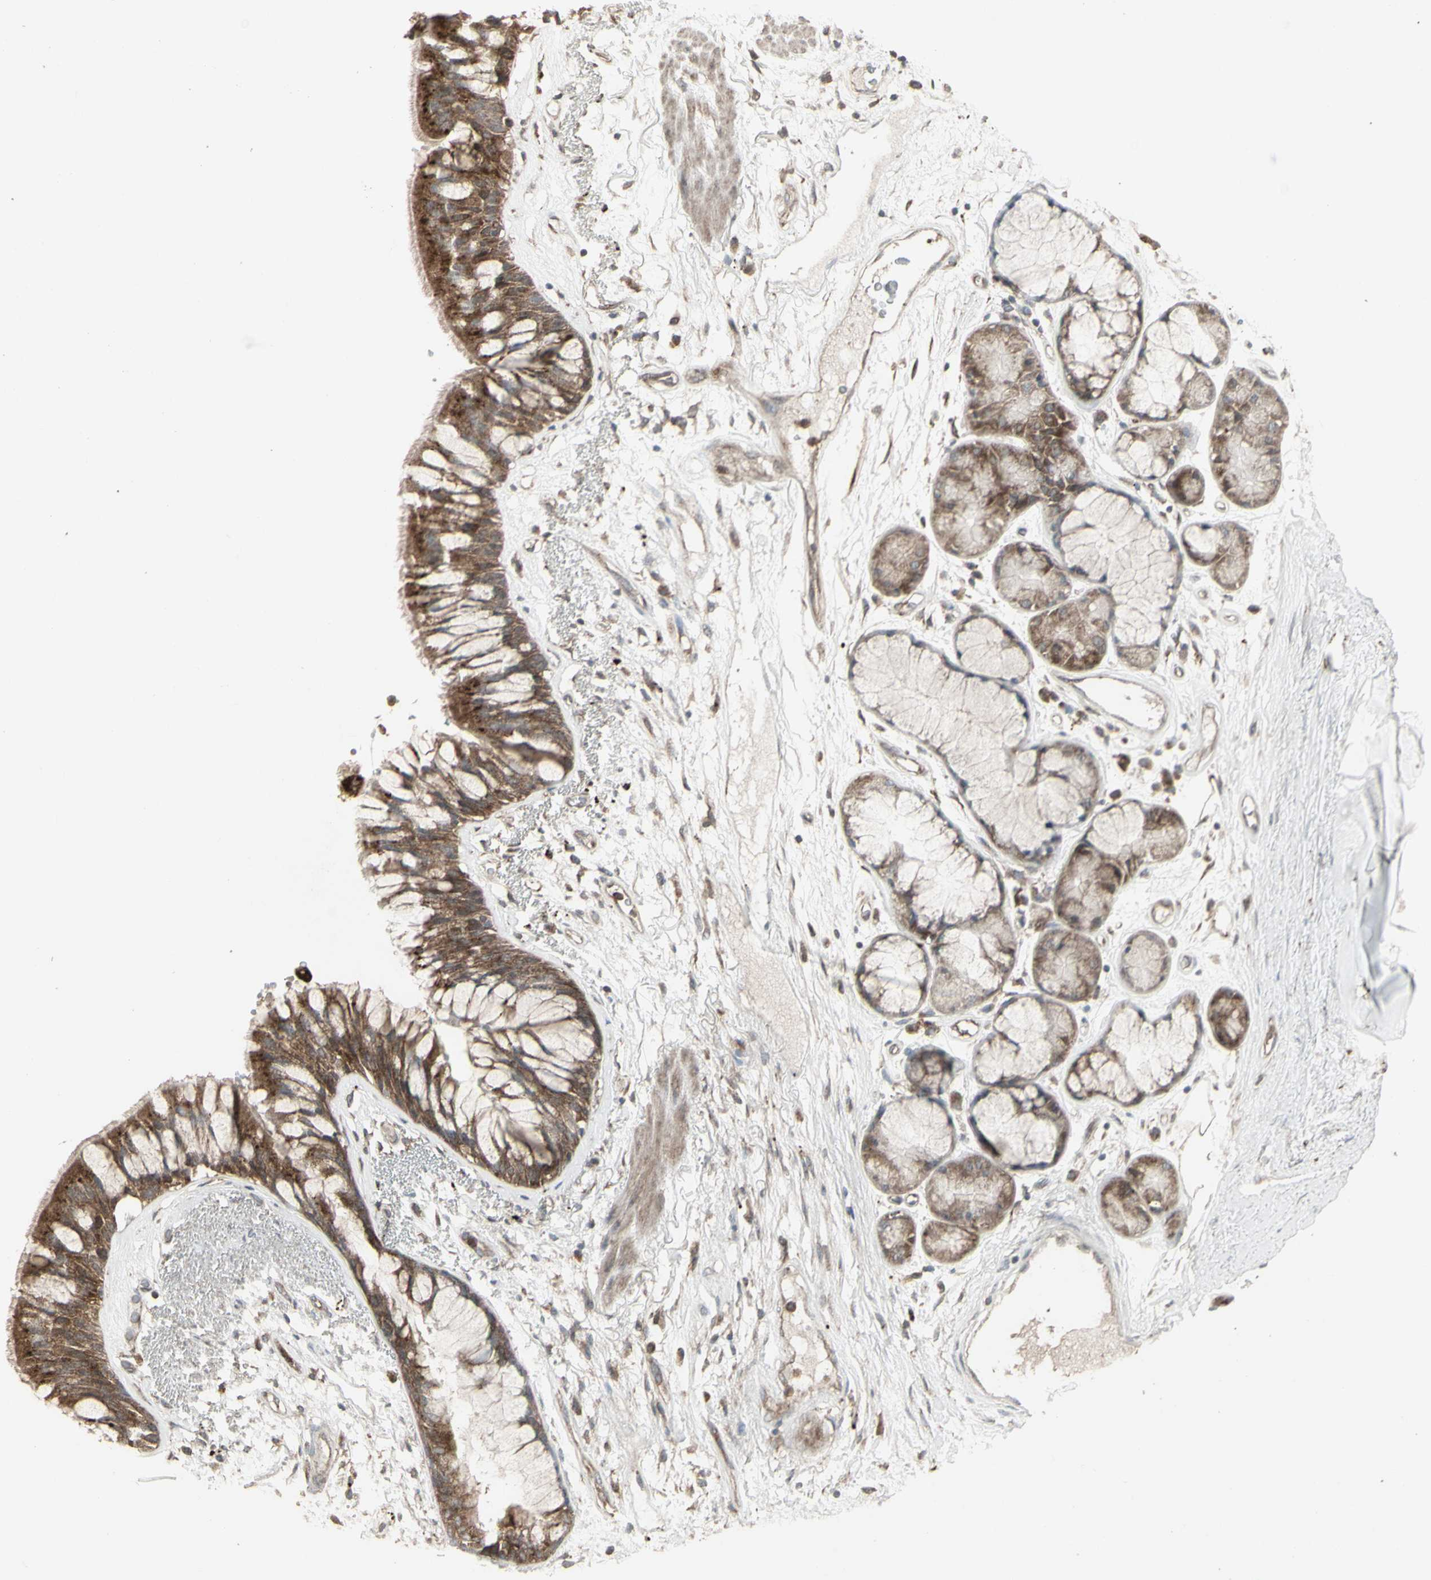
{"staining": {"intensity": "moderate", "quantity": ">75%", "location": "cytoplasmic/membranous"}, "tissue": "bronchus", "cell_type": "Respiratory epithelial cells", "image_type": "normal", "snomed": [{"axis": "morphology", "description": "Normal tissue, NOS"}, {"axis": "topography", "description": "Bronchus"}], "caption": "IHC staining of unremarkable bronchus, which reveals medium levels of moderate cytoplasmic/membranous positivity in about >75% of respiratory epithelial cells indicating moderate cytoplasmic/membranous protein positivity. The staining was performed using DAB (brown) for protein detection and nuclei were counterstained in hematoxylin (blue).", "gene": "RNASEL", "patient": {"sex": "male", "age": 66}}